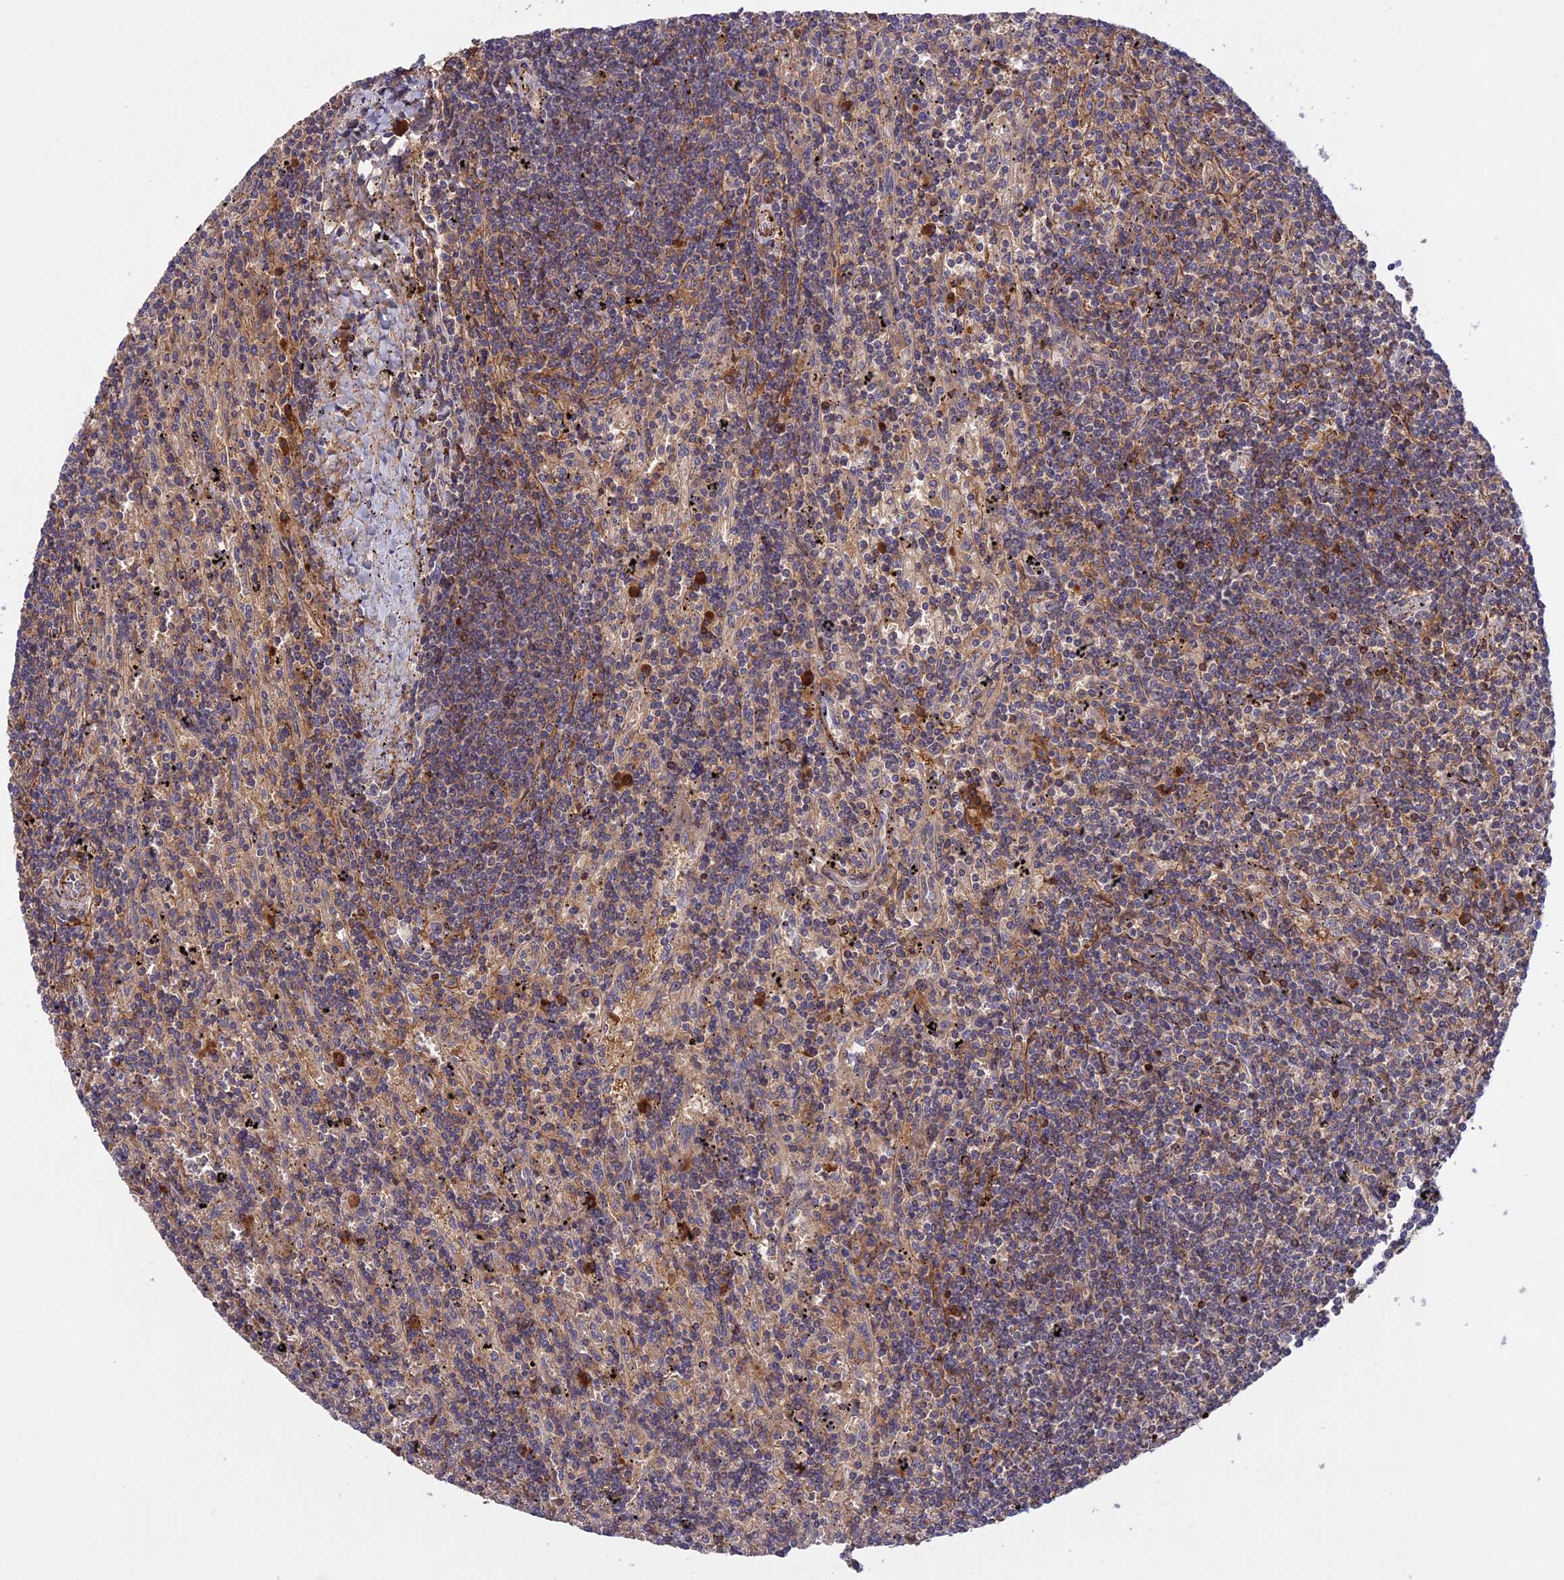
{"staining": {"intensity": "moderate", "quantity": "25%-75%", "location": "cytoplasmic/membranous"}, "tissue": "lymphoma", "cell_type": "Tumor cells", "image_type": "cancer", "snomed": [{"axis": "morphology", "description": "Malignant lymphoma, non-Hodgkin's type, Low grade"}, {"axis": "topography", "description": "Spleen"}], "caption": "Human lymphoma stained with a brown dye displays moderate cytoplasmic/membranous positive expression in about 25%-75% of tumor cells.", "gene": "ADO", "patient": {"sex": "male", "age": 76}}